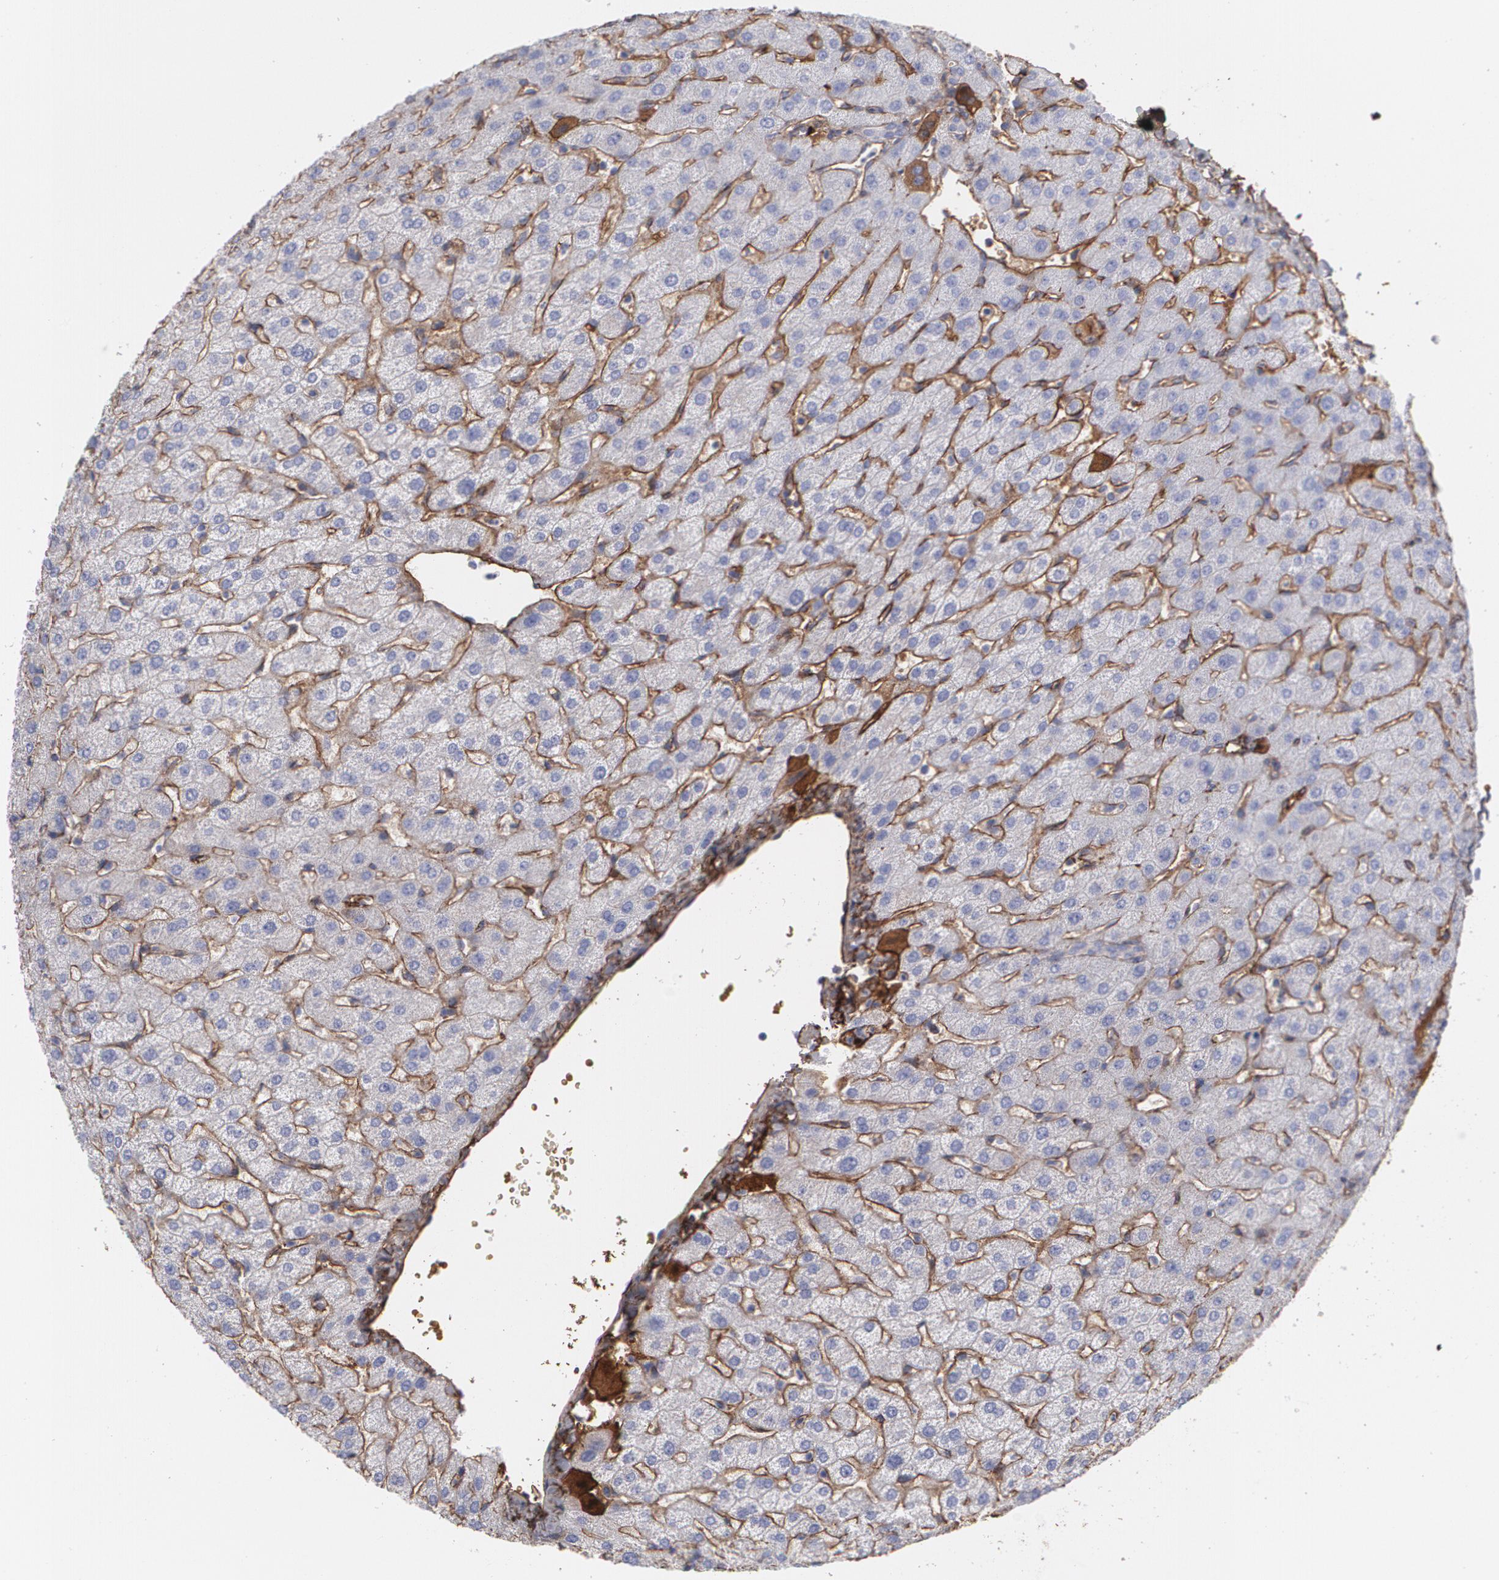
{"staining": {"intensity": "weak", "quantity": ">75%", "location": "cytoplasmic/membranous"}, "tissue": "liver", "cell_type": "Cholangiocytes", "image_type": "normal", "snomed": [{"axis": "morphology", "description": "Normal tissue, NOS"}, {"axis": "morphology", "description": "Fibrosis, NOS"}, {"axis": "topography", "description": "Liver"}], "caption": "A brown stain highlights weak cytoplasmic/membranous positivity of a protein in cholangiocytes of benign liver.", "gene": "FBLN1", "patient": {"sex": "female", "age": 29}}